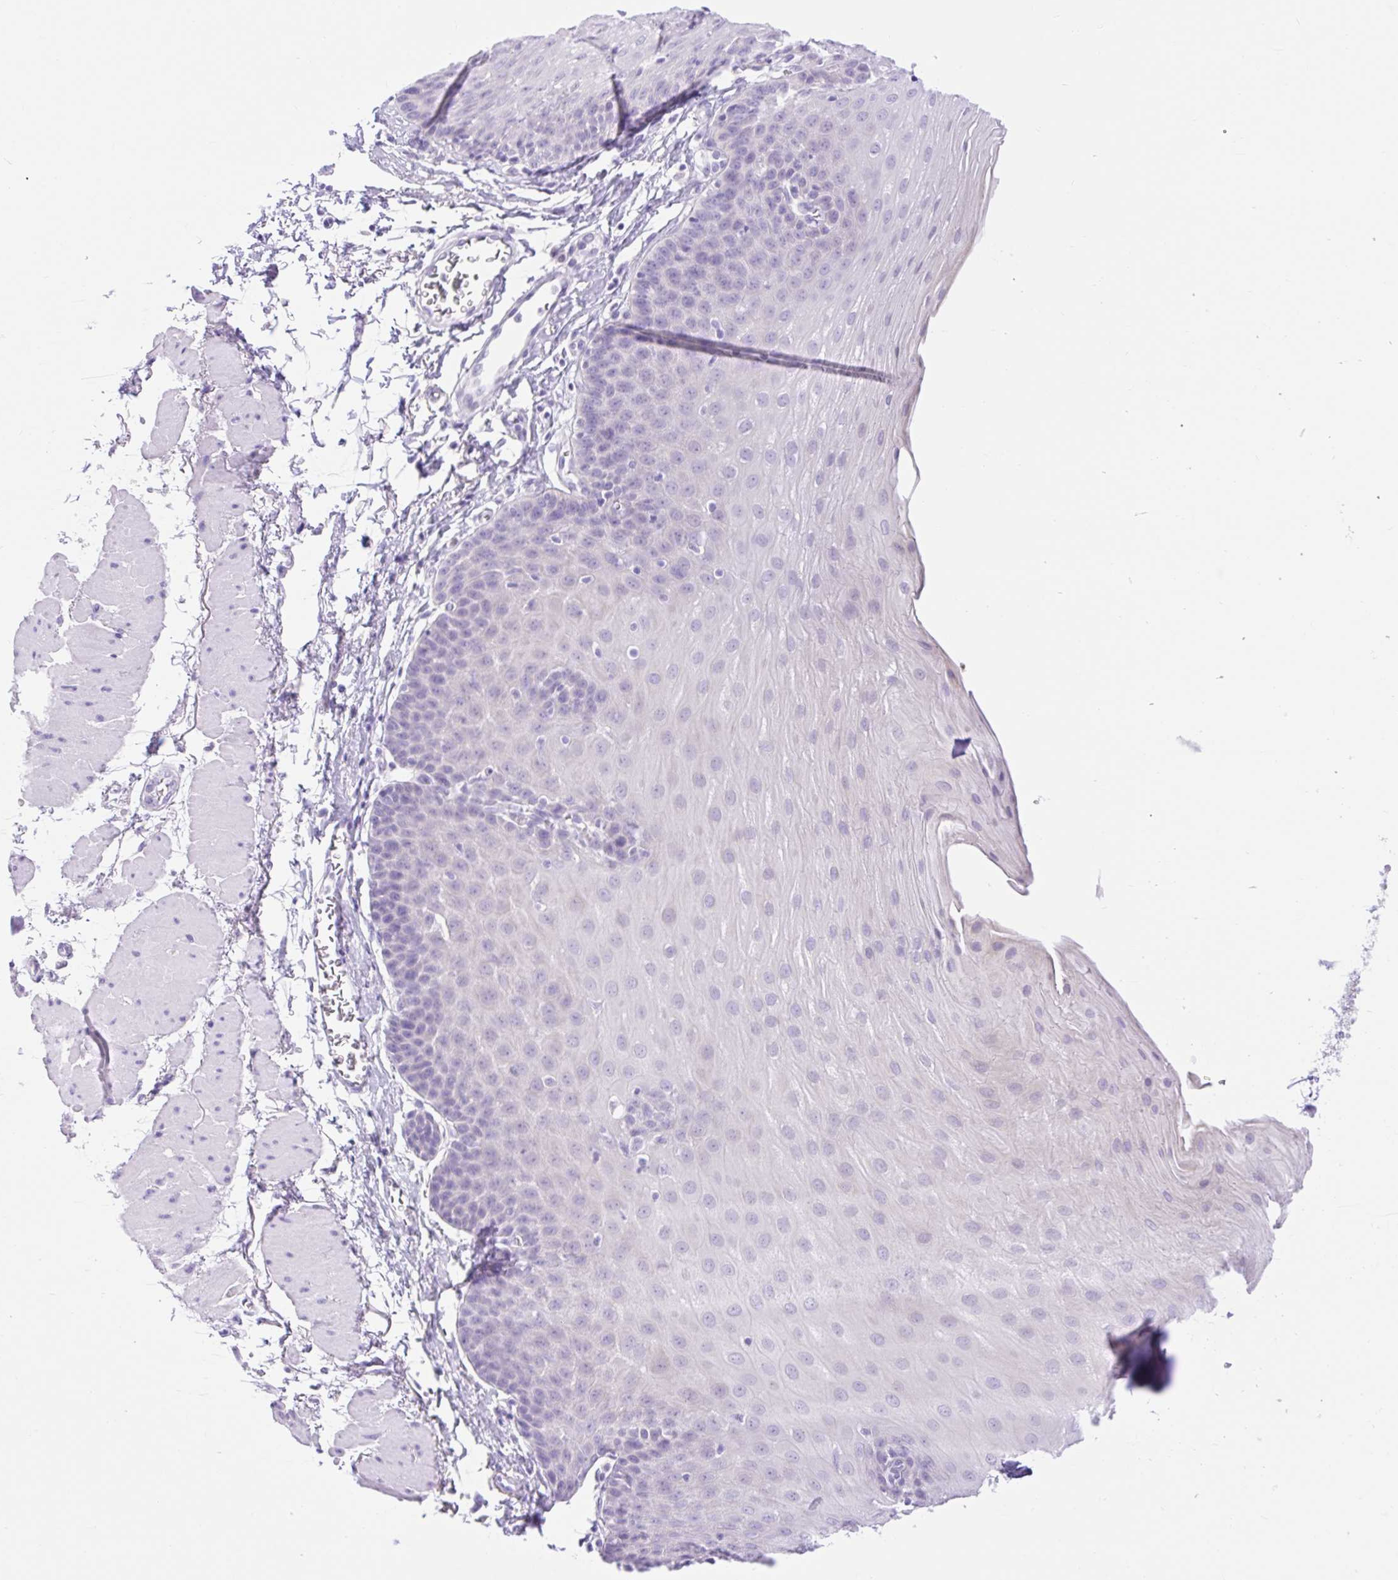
{"staining": {"intensity": "negative", "quantity": "none", "location": "none"}, "tissue": "esophagus", "cell_type": "Squamous epithelial cells", "image_type": "normal", "snomed": [{"axis": "morphology", "description": "Normal tissue, NOS"}, {"axis": "topography", "description": "Esophagus"}], "caption": "Immunohistochemistry image of benign esophagus: esophagus stained with DAB demonstrates no significant protein positivity in squamous epithelial cells.", "gene": "SLC25A40", "patient": {"sex": "female", "age": 81}}